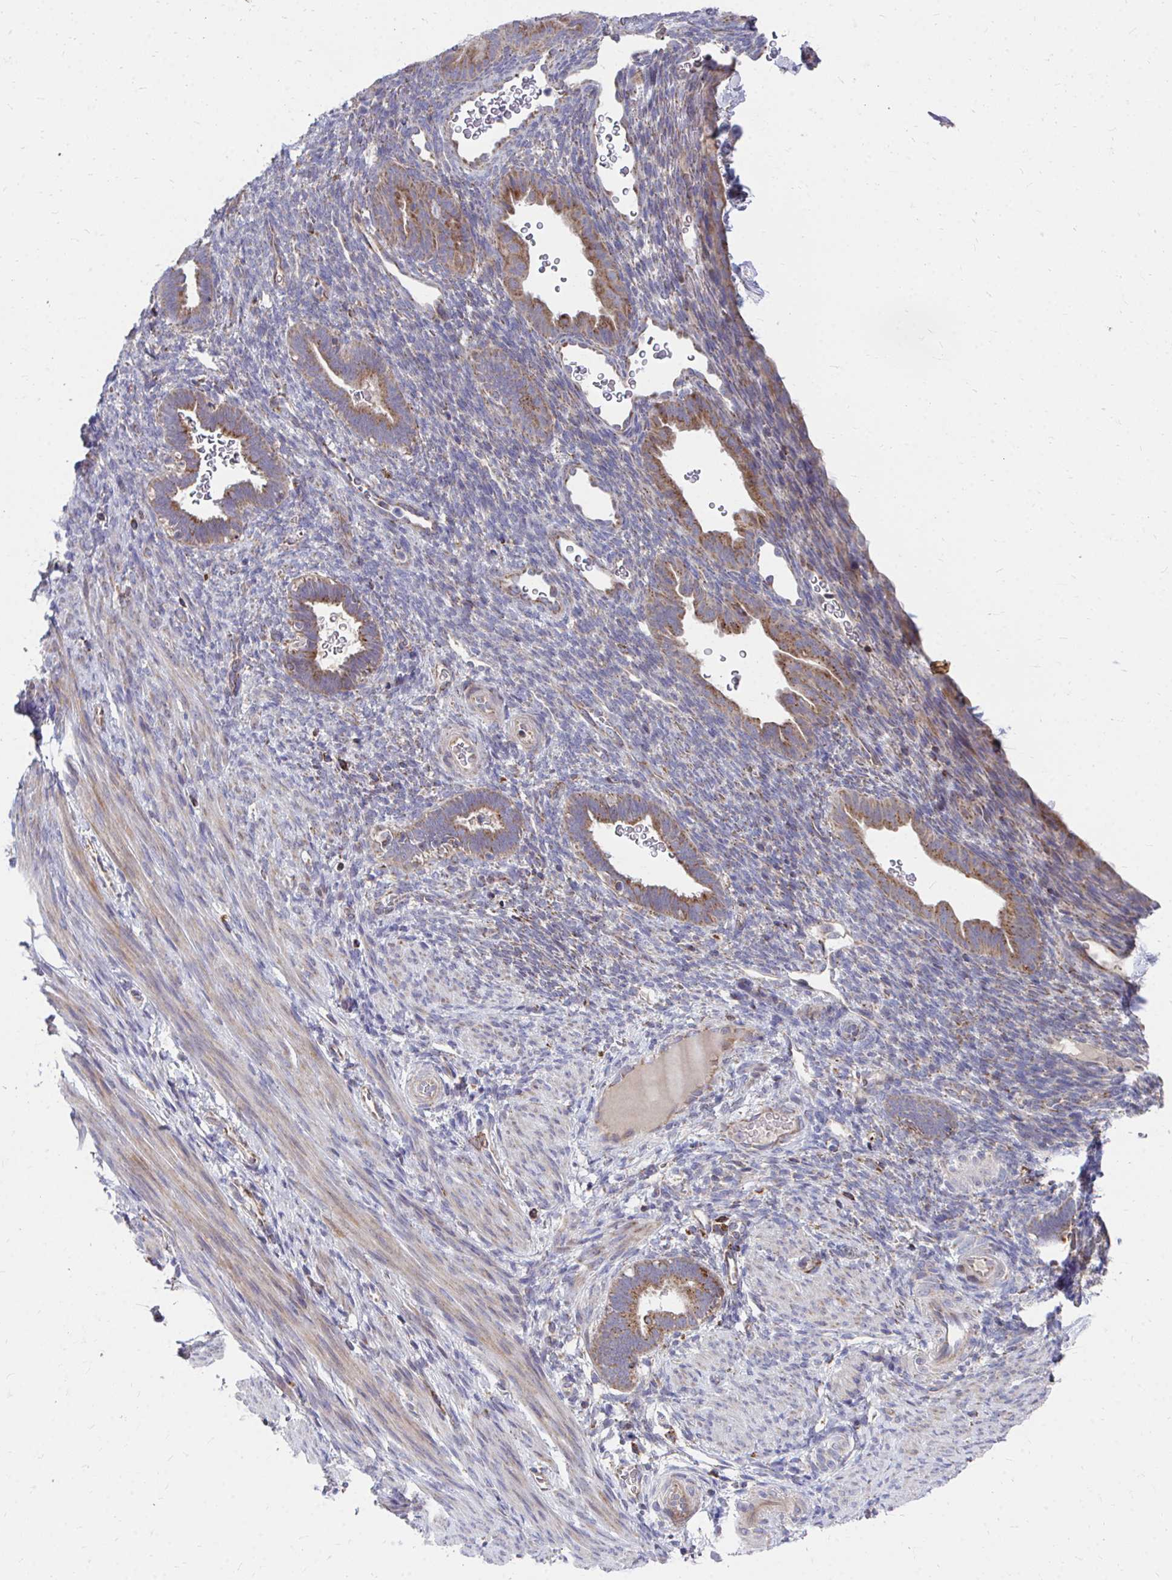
{"staining": {"intensity": "negative", "quantity": "none", "location": "none"}, "tissue": "endometrium", "cell_type": "Cells in endometrial stroma", "image_type": "normal", "snomed": [{"axis": "morphology", "description": "Normal tissue, NOS"}, {"axis": "topography", "description": "Endometrium"}], "caption": "This is an immunohistochemistry (IHC) photomicrograph of benign endometrium. There is no staining in cells in endometrial stroma.", "gene": "PEX3", "patient": {"sex": "female", "age": 34}}